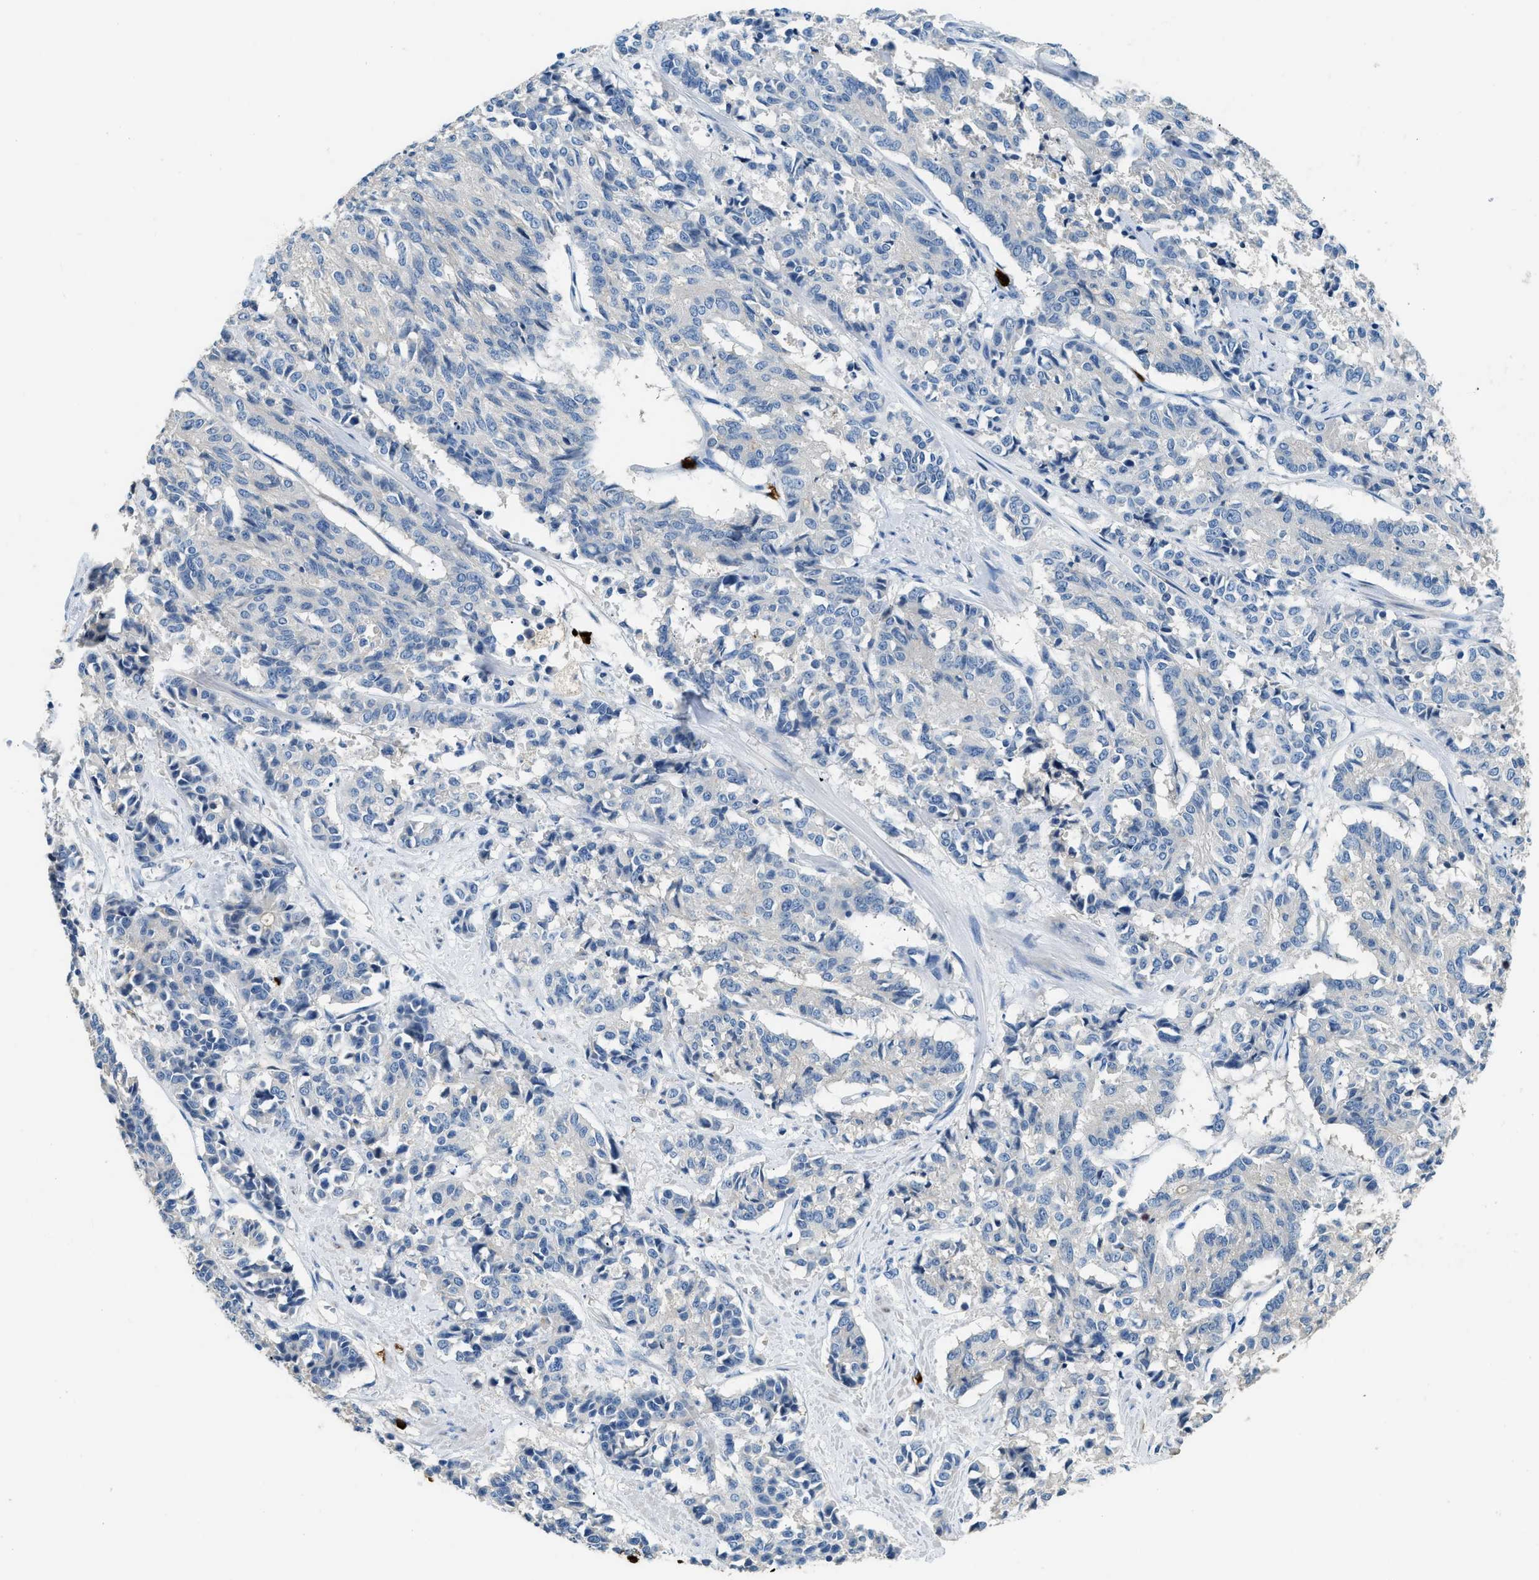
{"staining": {"intensity": "negative", "quantity": "none", "location": "none"}, "tissue": "cervical cancer", "cell_type": "Tumor cells", "image_type": "cancer", "snomed": [{"axis": "morphology", "description": "Squamous cell carcinoma, NOS"}, {"axis": "topography", "description": "Cervix"}], "caption": "Micrograph shows no significant protein staining in tumor cells of cervical cancer (squamous cell carcinoma). Nuclei are stained in blue.", "gene": "ANXA3", "patient": {"sex": "female", "age": 35}}